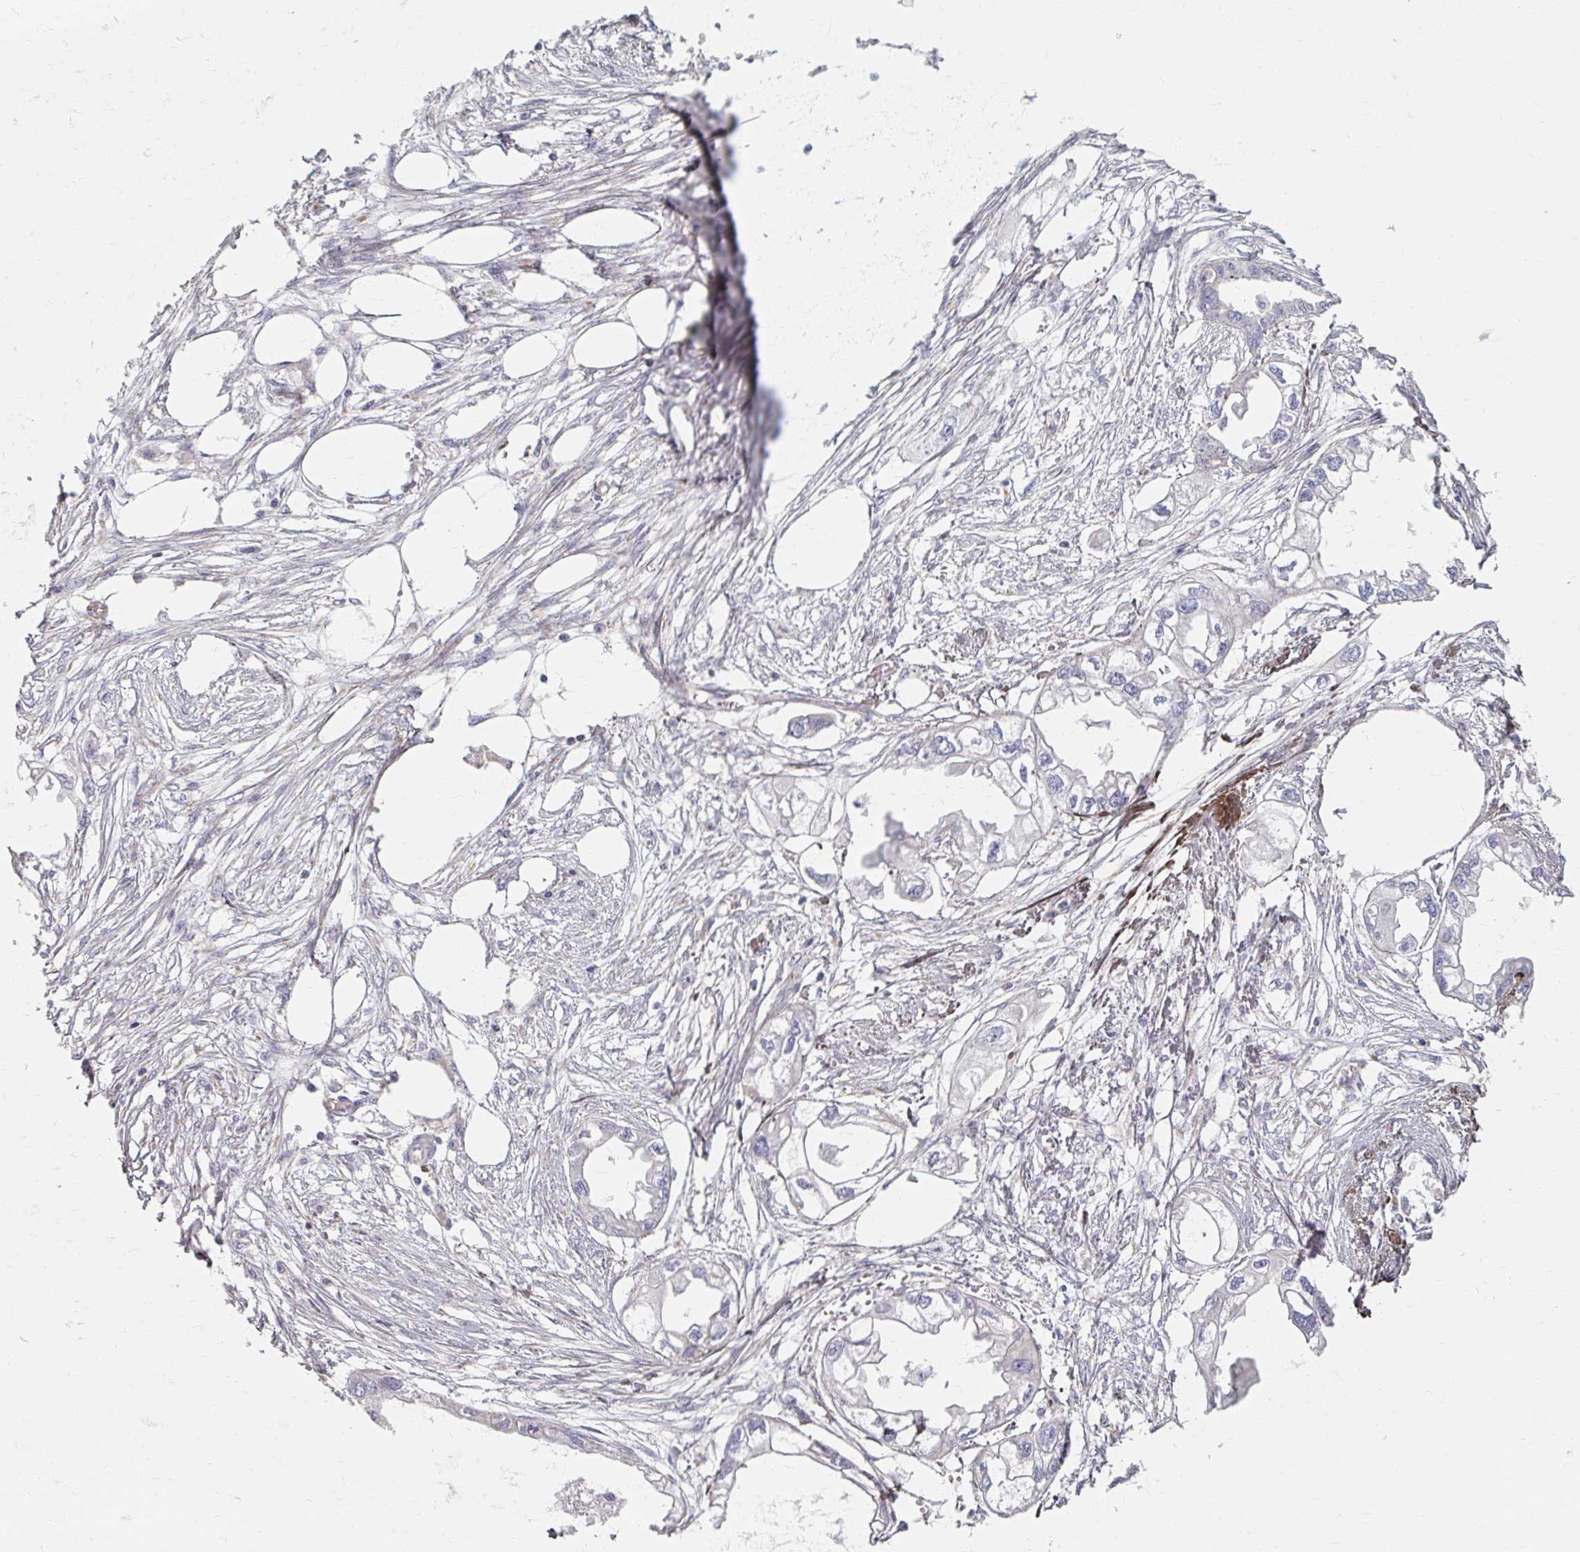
{"staining": {"intensity": "negative", "quantity": "none", "location": "none"}, "tissue": "endometrial cancer", "cell_type": "Tumor cells", "image_type": "cancer", "snomed": [{"axis": "morphology", "description": "Adenocarcinoma, NOS"}, {"axis": "morphology", "description": "Adenocarcinoma, metastatic, NOS"}, {"axis": "topography", "description": "Adipose tissue"}, {"axis": "topography", "description": "Endometrium"}], "caption": "DAB (3,3'-diaminobenzidine) immunohistochemical staining of human endometrial cancer shows no significant expression in tumor cells. (Stains: DAB (3,3'-diaminobenzidine) immunohistochemistry (IHC) with hematoxylin counter stain, Microscopy: brightfield microscopy at high magnification).", "gene": "MAVS", "patient": {"sex": "female", "age": 67}}